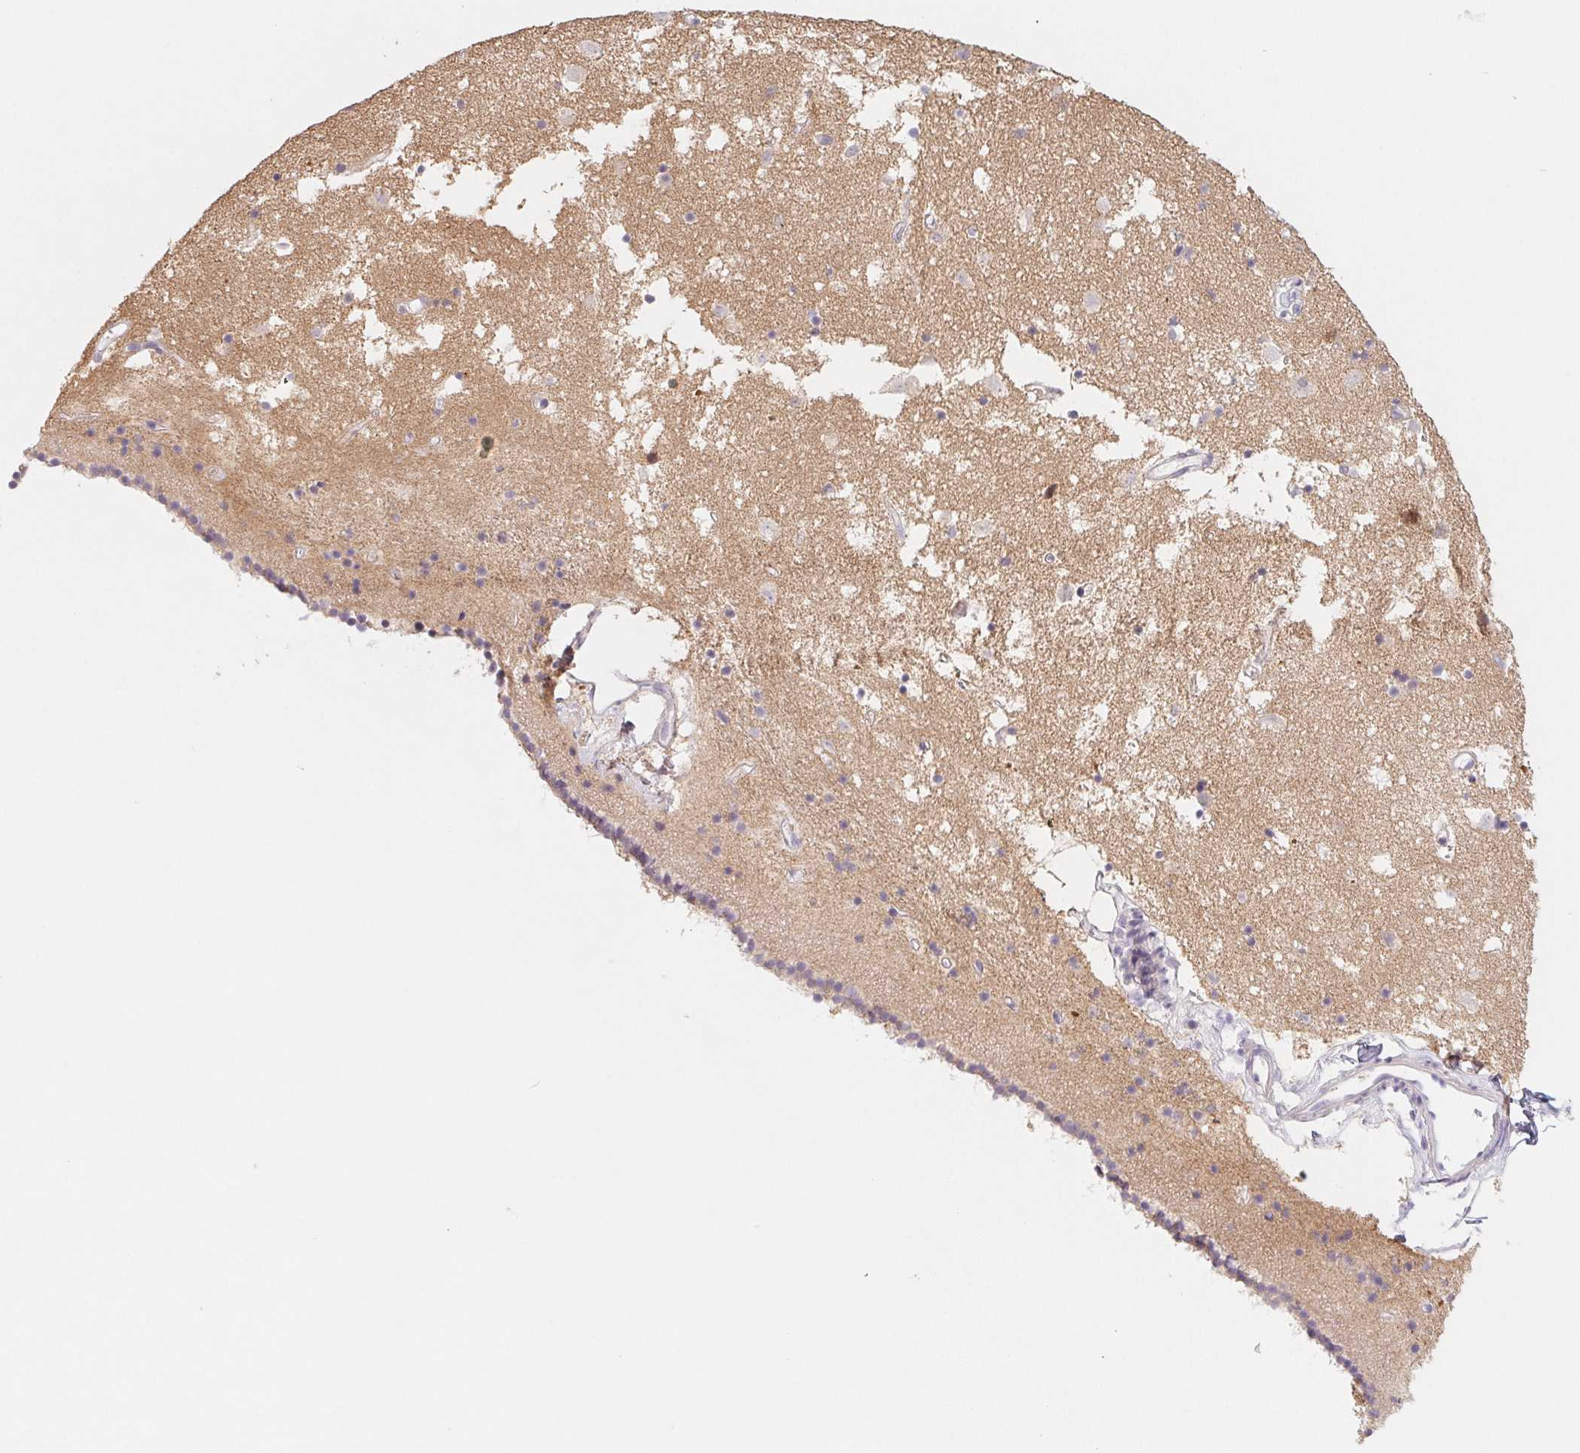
{"staining": {"intensity": "moderate", "quantity": "<25%", "location": "cytoplasmic/membranous,nuclear"}, "tissue": "caudate", "cell_type": "Glial cells", "image_type": "normal", "snomed": [{"axis": "morphology", "description": "Normal tissue, NOS"}, {"axis": "topography", "description": "Lateral ventricle wall"}], "caption": "Unremarkable caudate displays moderate cytoplasmic/membranous,nuclear staining in approximately <25% of glial cells, visualized by immunohistochemistry.", "gene": "CTNND2", "patient": {"sex": "female", "age": 71}}